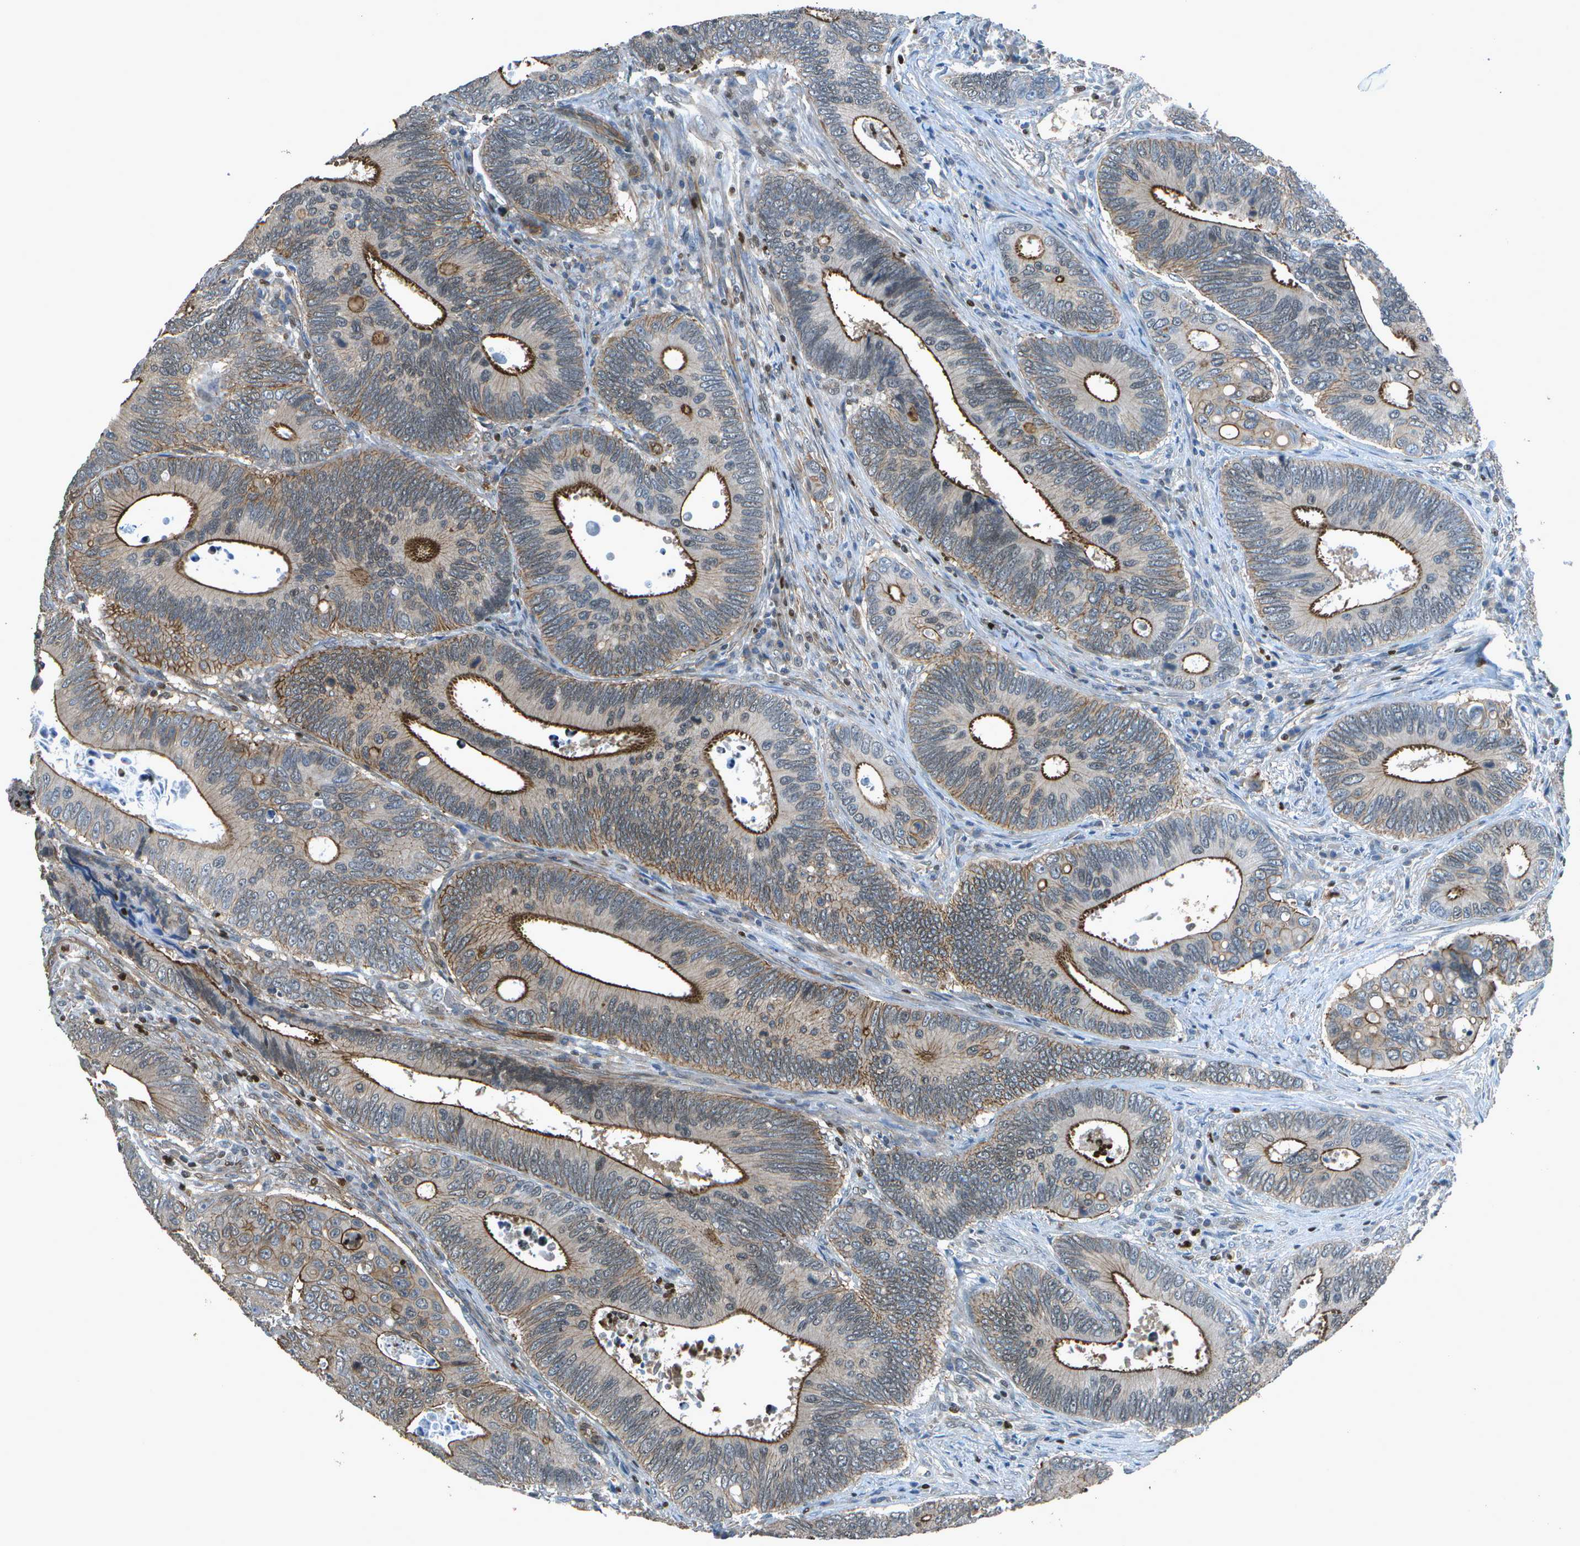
{"staining": {"intensity": "moderate", "quantity": "25%-75%", "location": "cytoplasmic/membranous"}, "tissue": "colorectal cancer", "cell_type": "Tumor cells", "image_type": "cancer", "snomed": [{"axis": "morphology", "description": "Inflammation, NOS"}, {"axis": "morphology", "description": "Adenocarcinoma, NOS"}, {"axis": "topography", "description": "Colon"}], "caption": "An immunohistochemistry (IHC) histopathology image of tumor tissue is shown. Protein staining in brown highlights moderate cytoplasmic/membranous positivity in colorectal cancer (adenocarcinoma) within tumor cells. Using DAB (3,3'-diaminobenzidine) (brown) and hematoxylin (blue) stains, captured at high magnification using brightfield microscopy.", "gene": "PDLIM1", "patient": {"sex": "male", "age": 72}}